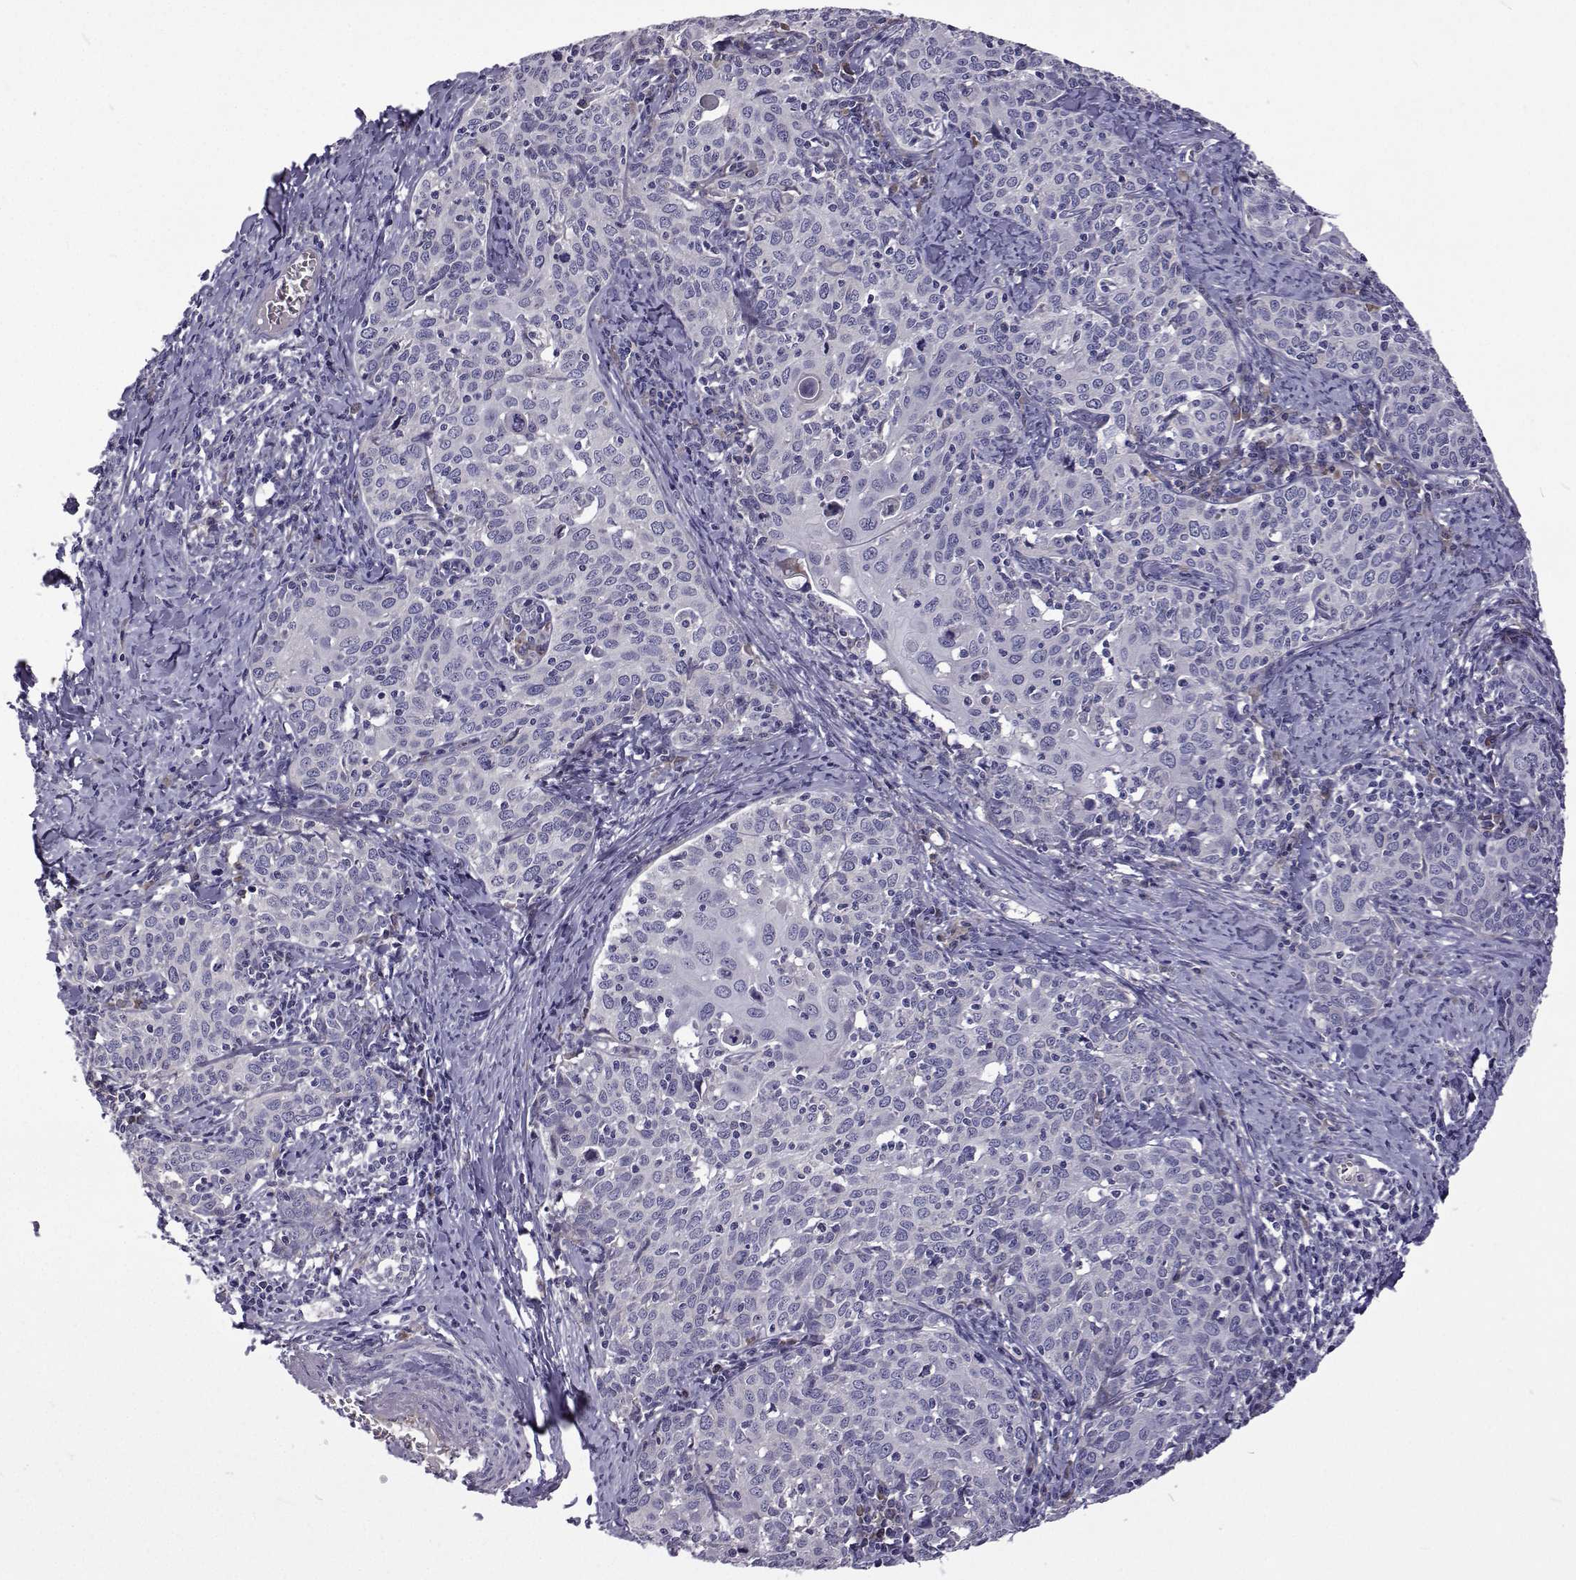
{"staining": {"intensity": "negative", "quantity": "none", "location": "none"}, "tissue": "cervical cancer", "cell_type": "Tumor cells", "image_type": "cancer", "snomed": [{"axis": "morphology", "description": "Squamous cell carcinoma, NOS"}, {"axis": "topography", "description": "Cervix"}], "caption": "Human cervical cancer stained for a protein using immunohistochemistry exhibits no positivity in tumor cells.", "gene": "NPR3", "patient": {"sex": "female", "age": 62}}